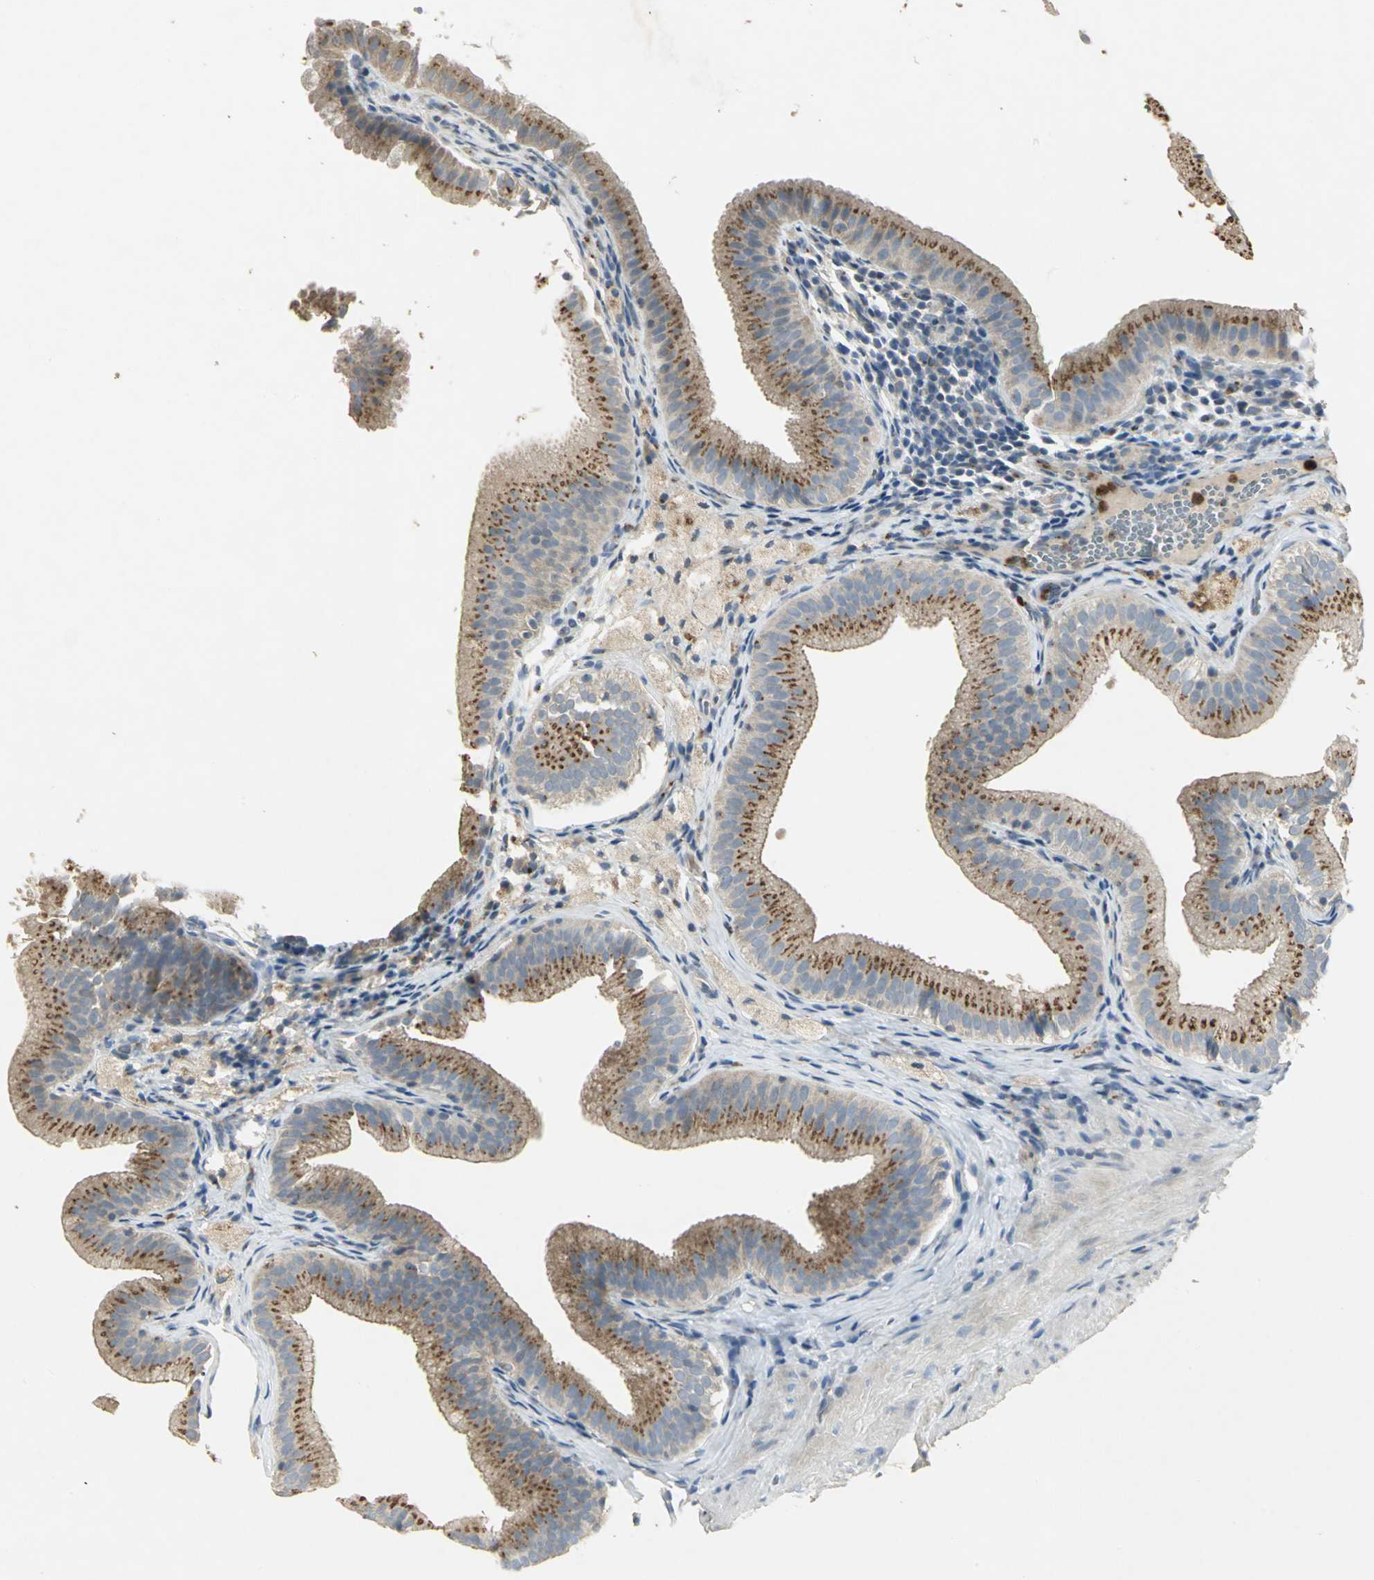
{"staining": {"intensity": "moderate", "quantity": ">75%", "location": "cytoplasmic/membranous"}, "tissue": "gallbladder", "cell_type": "Glandular cells", "image_type": "normal", "snomed": [{"axis": "morphology", "description": "Normal tissue, NOS"}, {"axis": "topography", "description": "Gallbladder"}], "caption": "This image displays unremarkable gallbladder stained with immunohistochemistry to label a protein in brown. The cytoplasmic/membranous of glandular cells show moderate positivity for the protein. Nuclei are counter-stained blue.", "gene": "TM9SF2", "patient": {"sex": "female", "age": 24}}